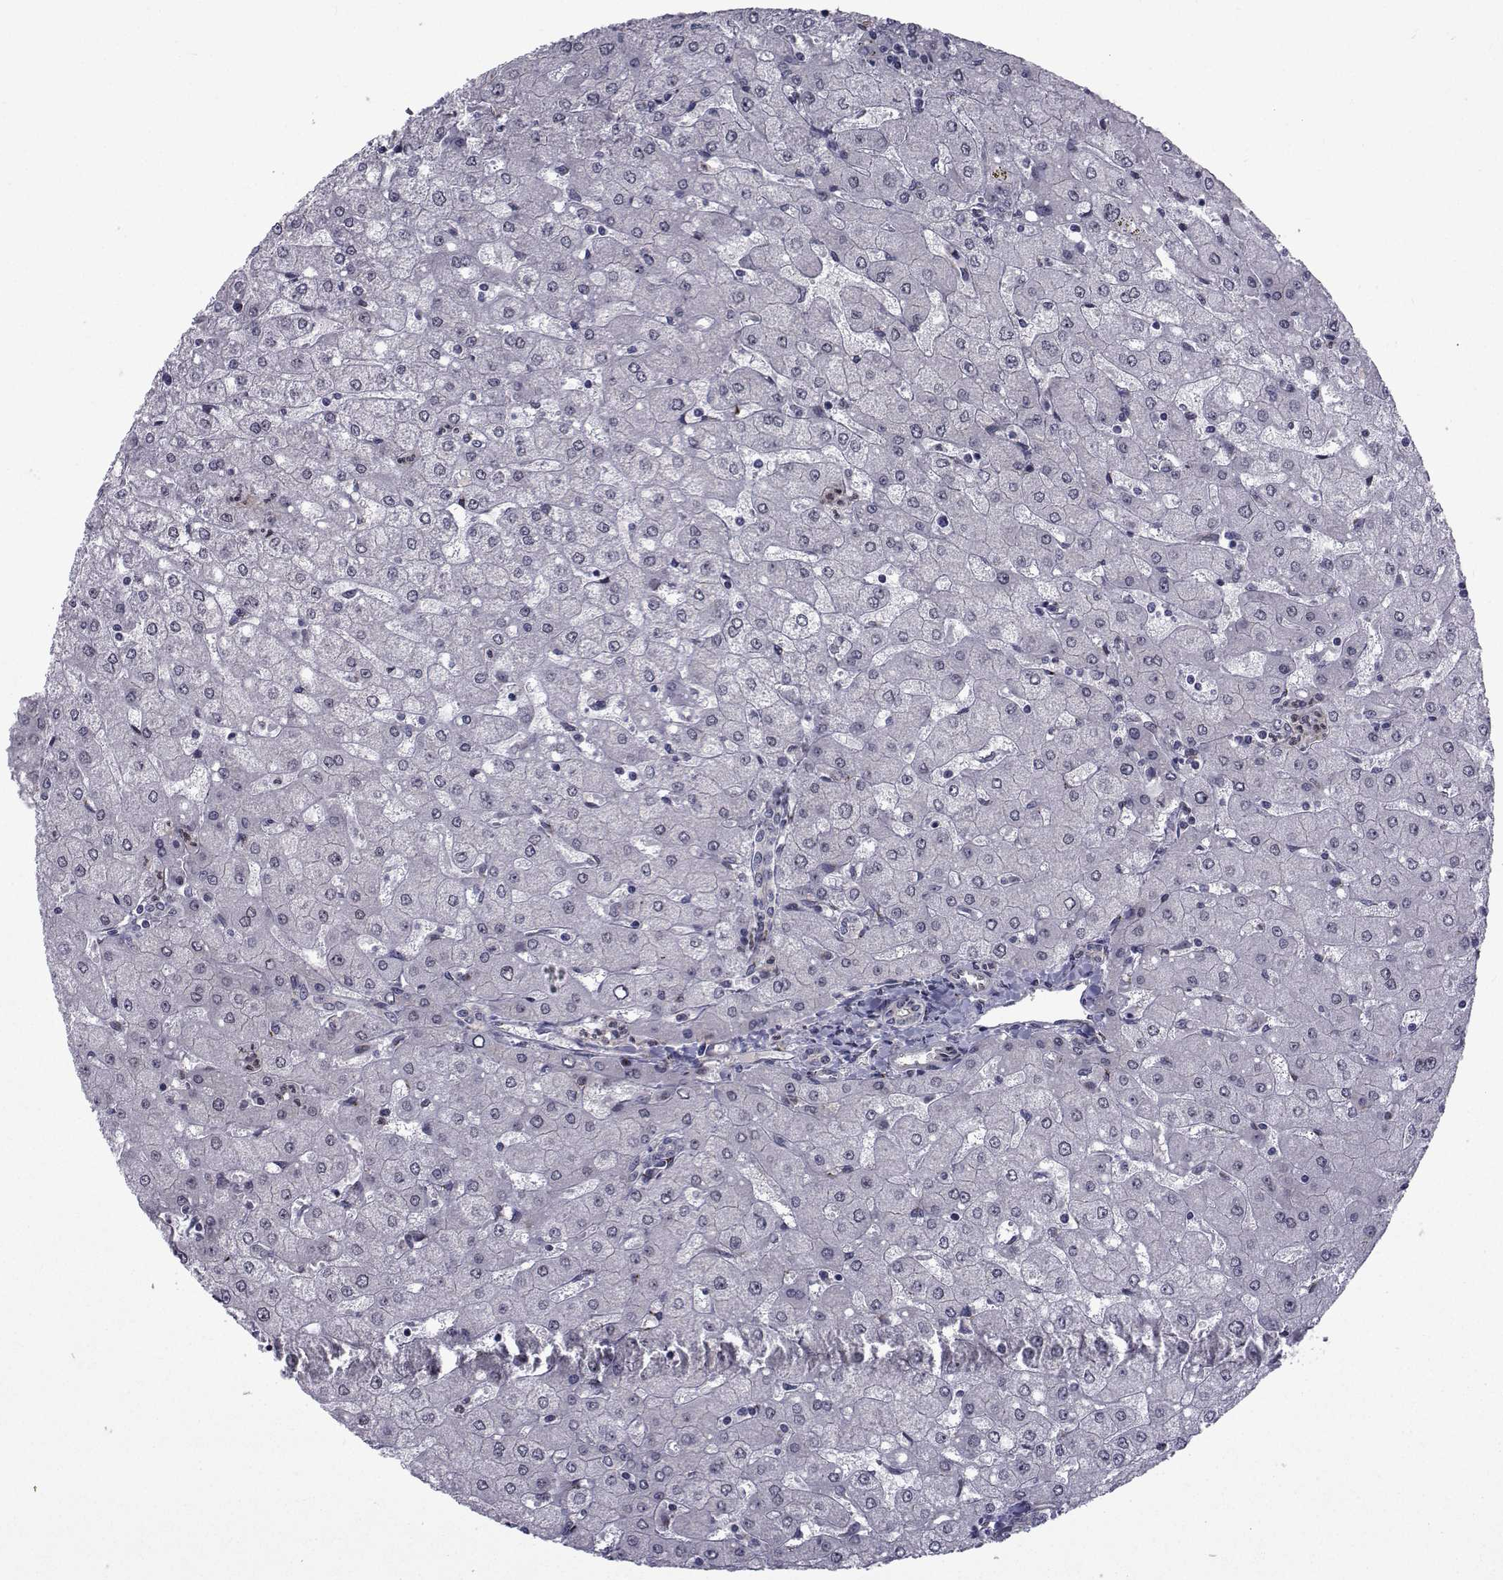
{"staining": {"intensity": "negative", "quantity": "none", "location": "none"}, "tissue": "liver", "cell_type": "Cholangiocytes", "image_type": "normal", "snomed": [{"axis": "morphology", "description": "Normal tissue, NOS"}, {"axis": "topography", "description": "Liver"}], "caption": "Immunohistochemical staining of unremarkable human liver demonstrates no significant staining in cholangiocytes. Nuclei are stained in blue.", "gene": "ATP6V1C2", "patient": {"sex": "female", "age": 53}}